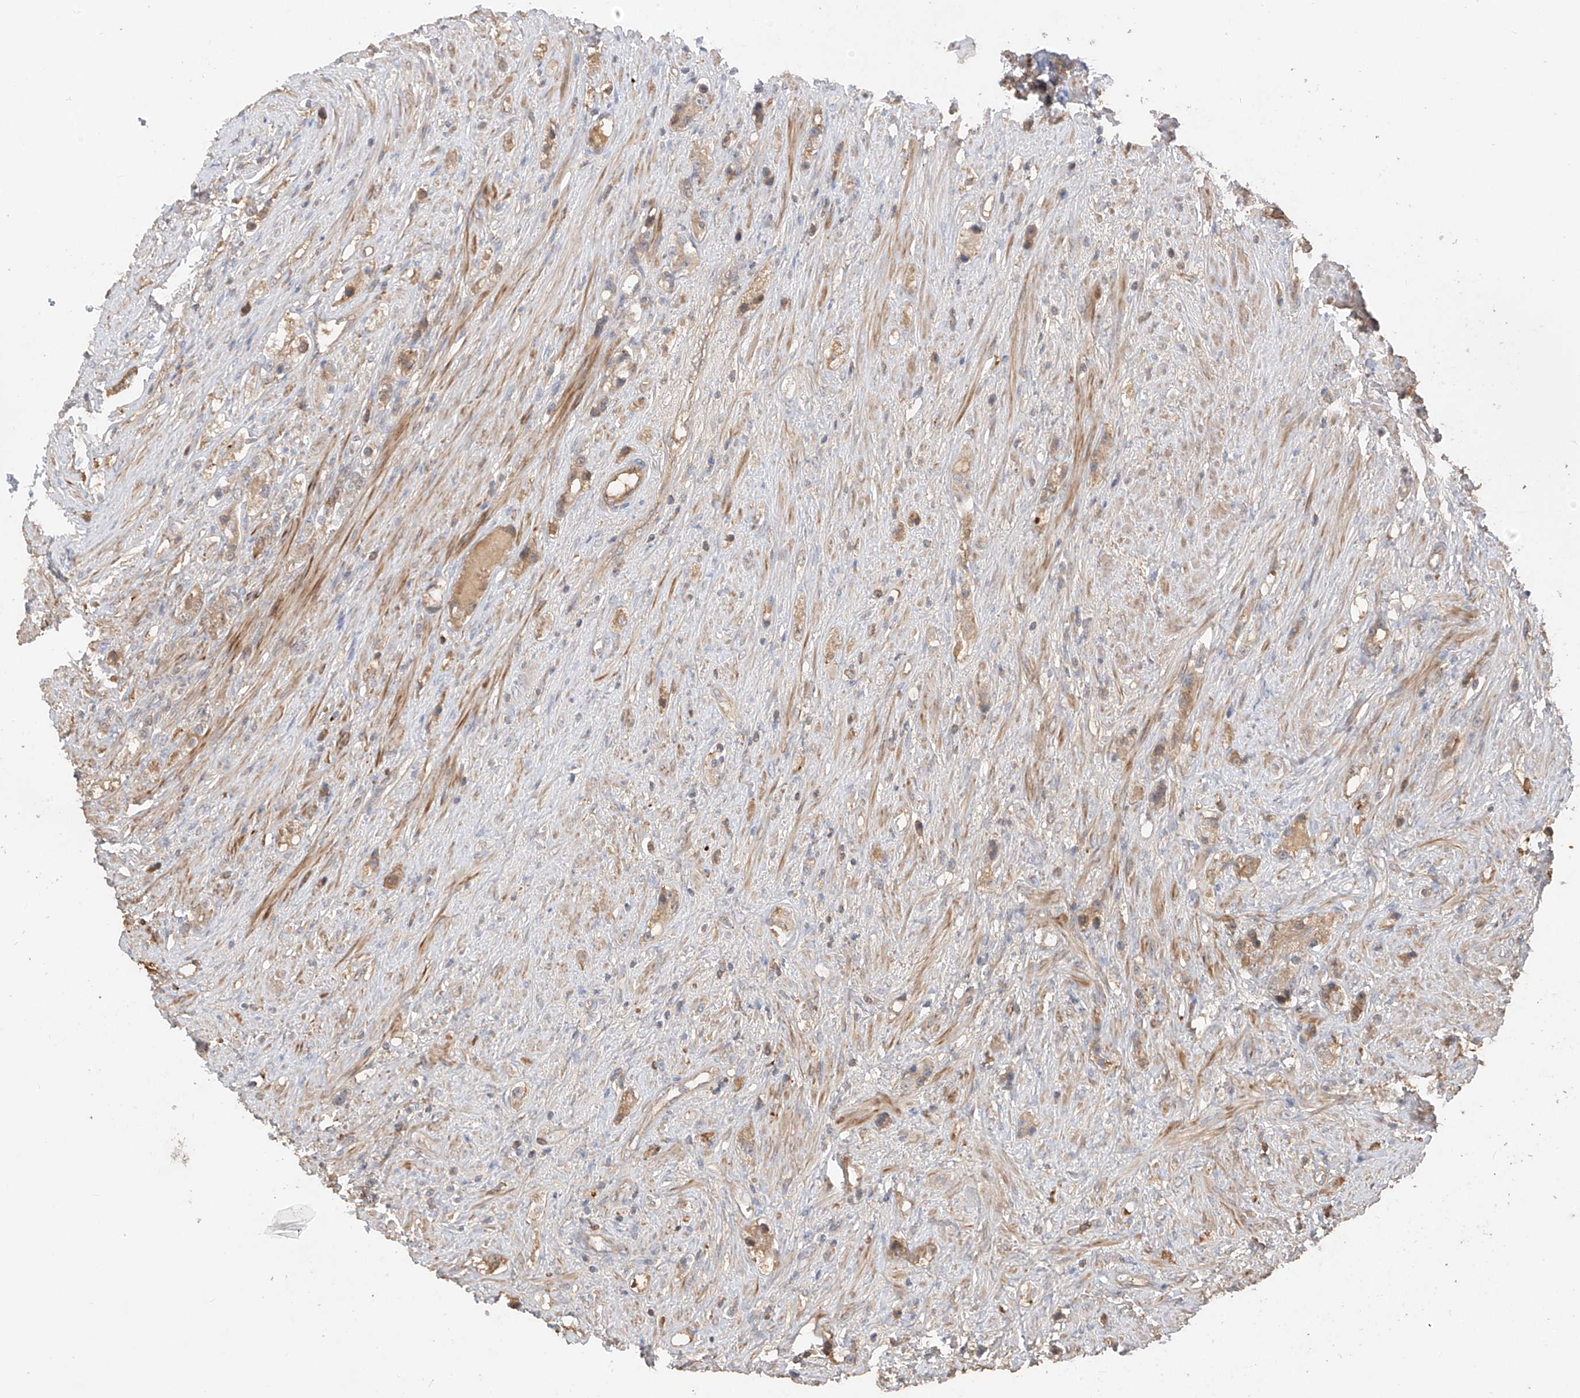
{"staining": {"intensity": "moderate", "quantity": ">75%", "location": "cytoplasmic/membranous"}, "tissue": "prostate cancer", "cell_type": "Tumor cells", "image_type": "cancer", "snomed": [{"axis": "morphology", "description": "Adenocarcinoma, High grade"}, {"axis": "topography", "description": "Prostate"}], "caption": "Immunohistochemical staining of prostate cancer (high-grade adenocarcinoma) reveals moderate cytoplasmic/membranous protein positivity in approximately >75% of tumor cells.", "gene": "CACNA2D4", "patient": {"sex": "male", "age": 63}}